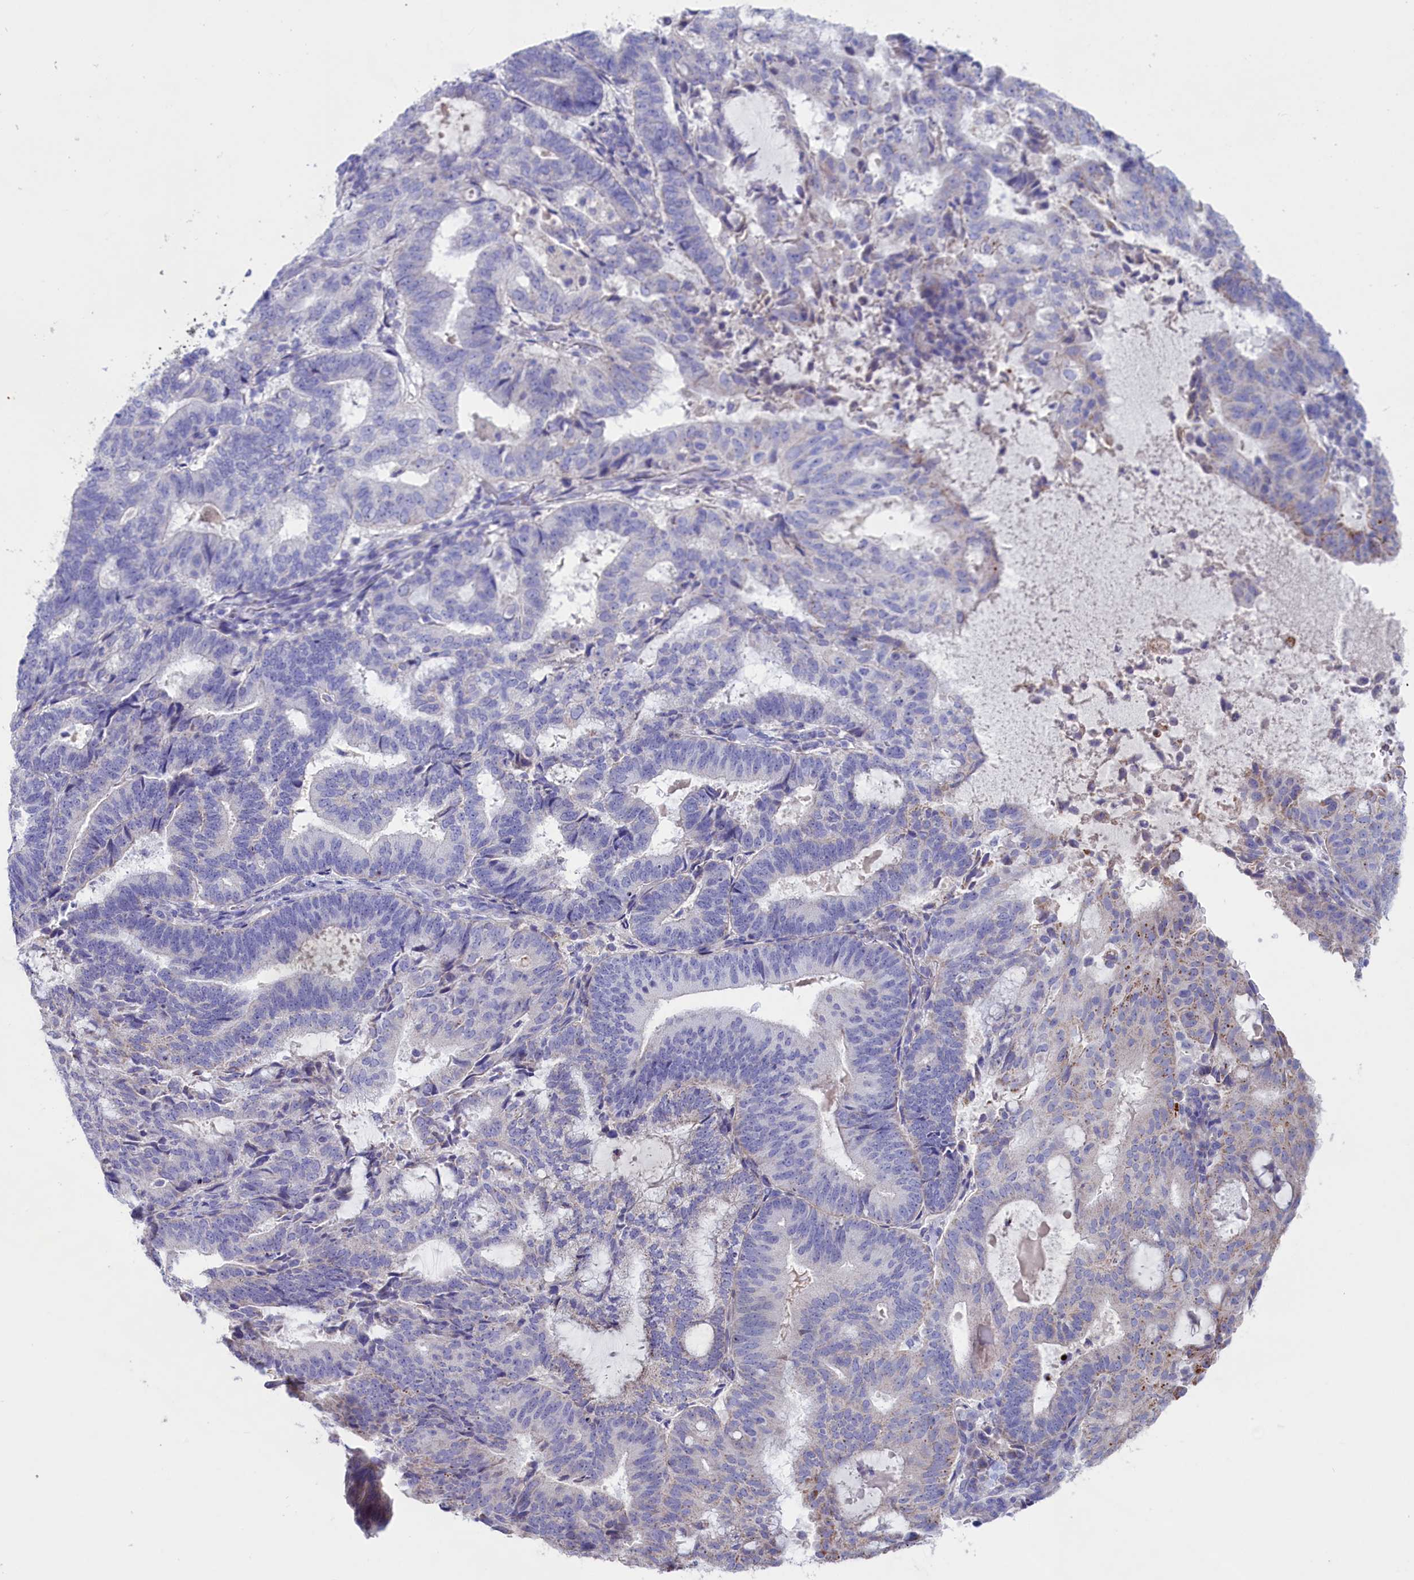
{"staining": {"intensity": "negative", "quantity": "none", "location": "none"}, "tissue": "endometrial cancer", "cell_type": "Tumor cells", "image_type": "cancer", "snomed": [{"axis": "morphology", "description": "Adenocarcinoma, NOS"}, {"axis": "topography", "description": "Endometrium"}], "caption": "This is an immunohistochemistry micrograph of human endometrial cancer (adenocarcinoma). There is no staining in tumor cells.", "gene": "PRDM12", "patient": {"sex": "female", "age": 70}}